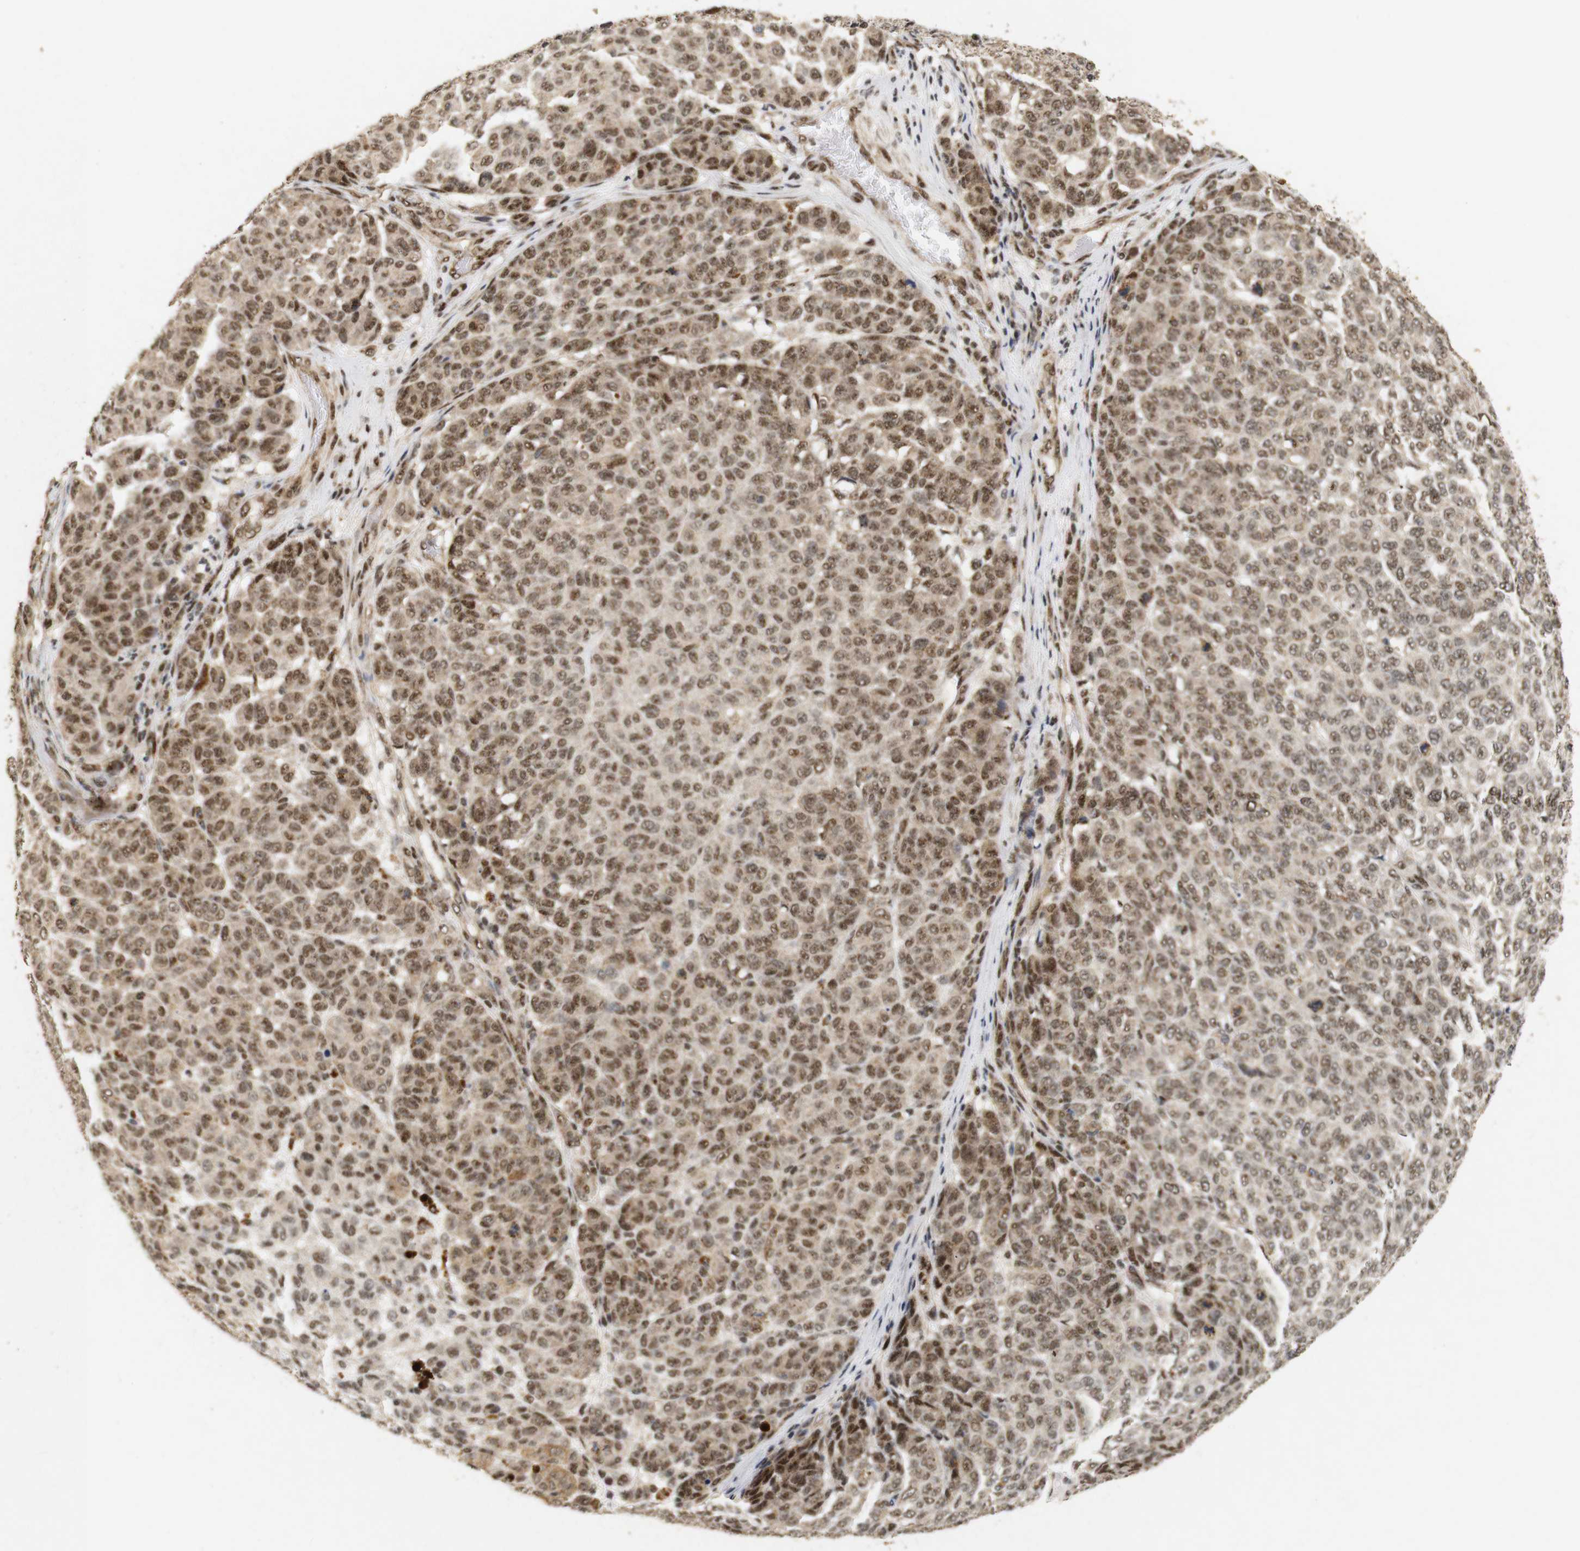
{"staining": {"intensity": "moderate", "quantity": ">75%", "location": "cytoplasmic/membranous,nuclear"}, "tissue": "melanoma", "cell_type": "Tumor cells", "image_type": "cancer", "snomed": [{"axis": "morphology", "description": "Malignant melanoma, NOS"}, {"axis": "topography", "description": "Skin"}], "caption": "DAB immunohistochemical staining of malignant melanoma shows moderate cytoplasmic/membranous and nuclear protein positivity in about >75% of tumor cells.", "gene": "PYM1", "patient": {"sex": "male", "age": 59}}